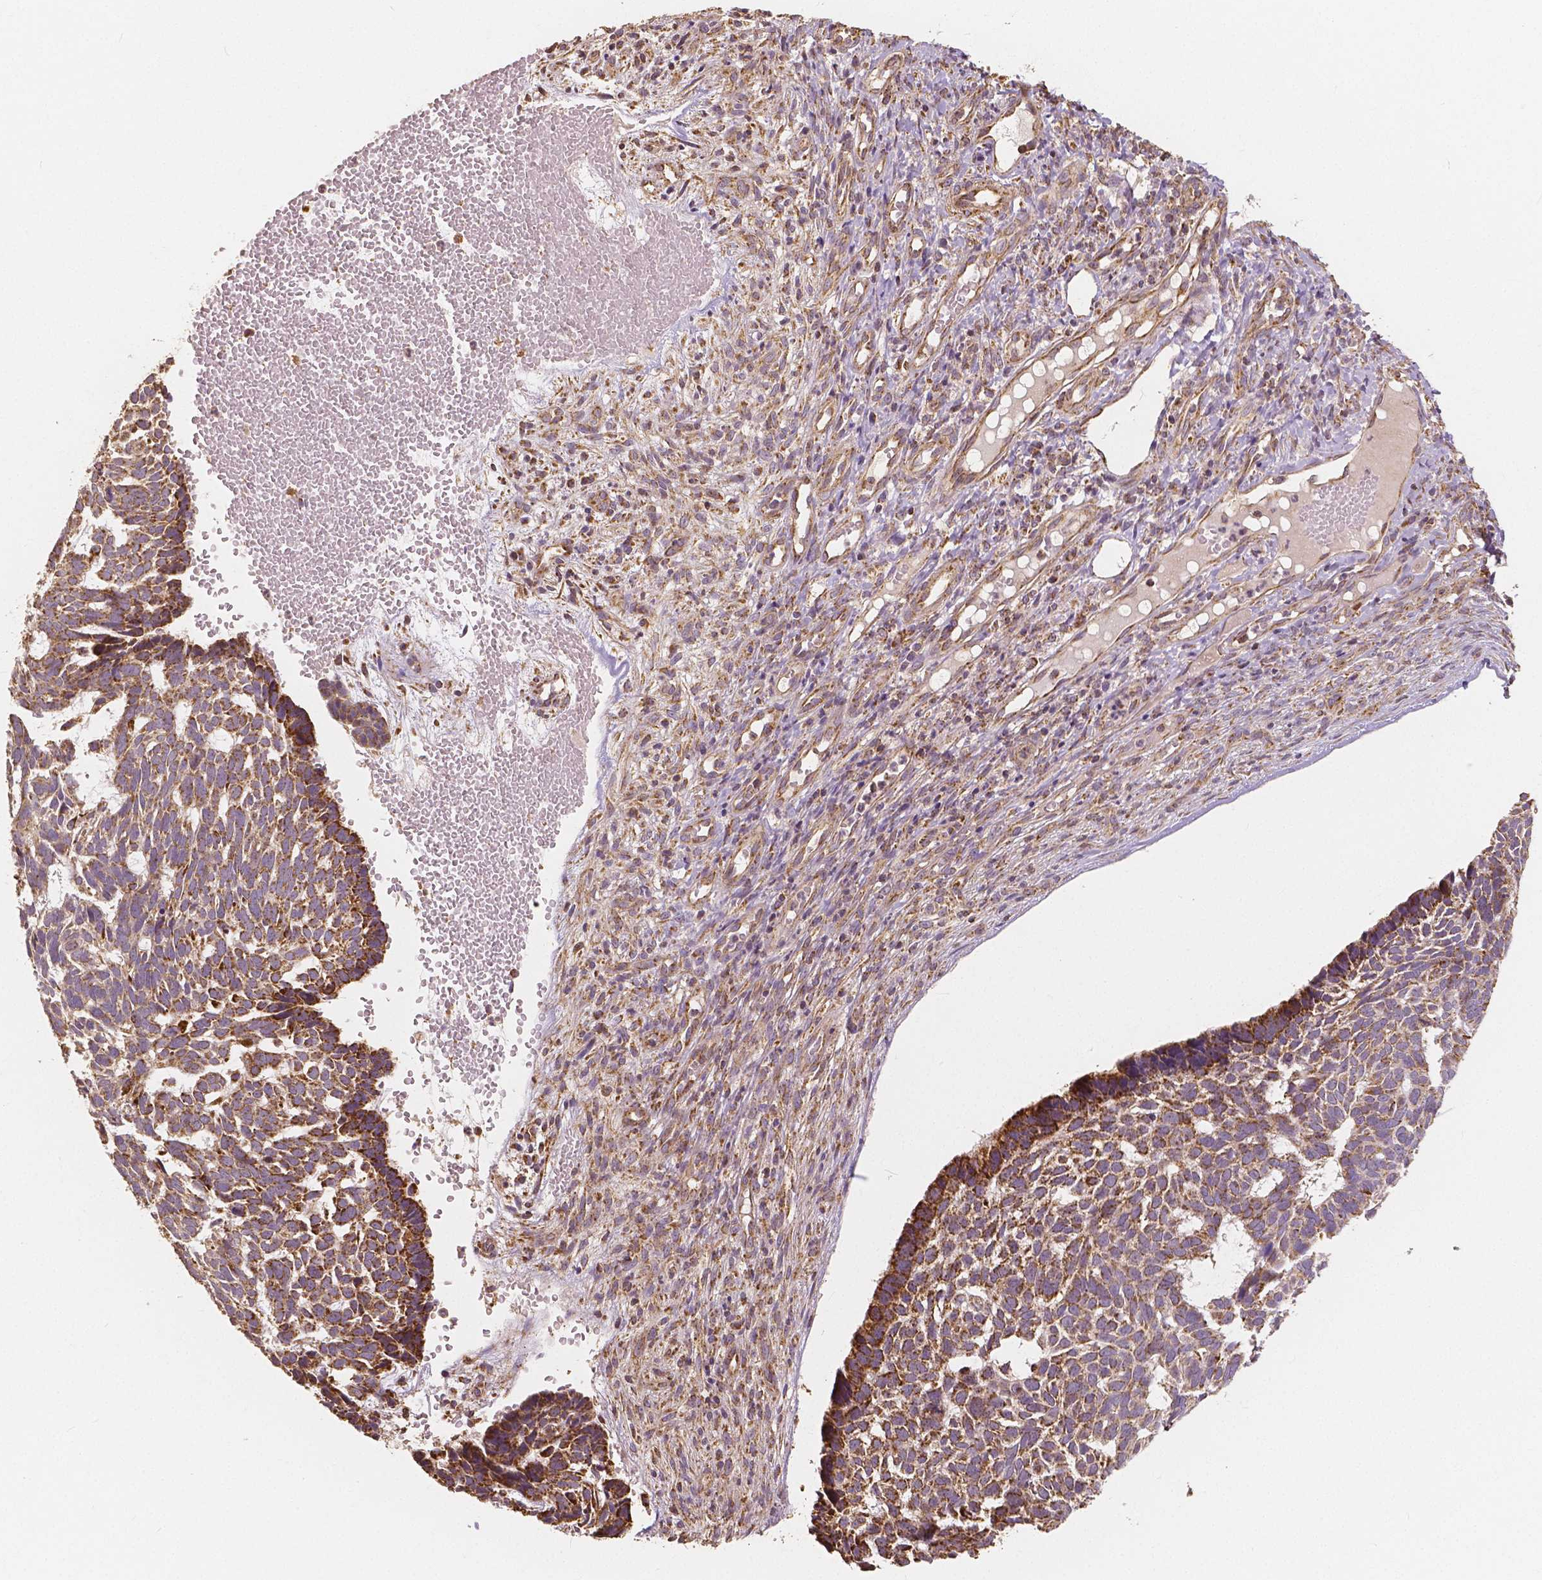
{"staining": {"intensity": "moderate", "quantity": ">75%", "location": "cytoplasmic/membranous"}, "tissue": "skin cancer", "cell_type": "Tumor cells", "image_type": "cancer", "snomed": [{"axis": "morphology", "description": "Basal cell carcinoma"}, {"axis": "topography", "description": "Skin"}], "caption": "Brown immunohistochemical staining in human skin cancer displays moderate cytoplasmic/membranous staining in about >75% of tumor cells.", "gene": "PEX26", "patient": {"sex": "male", "age": 78}}